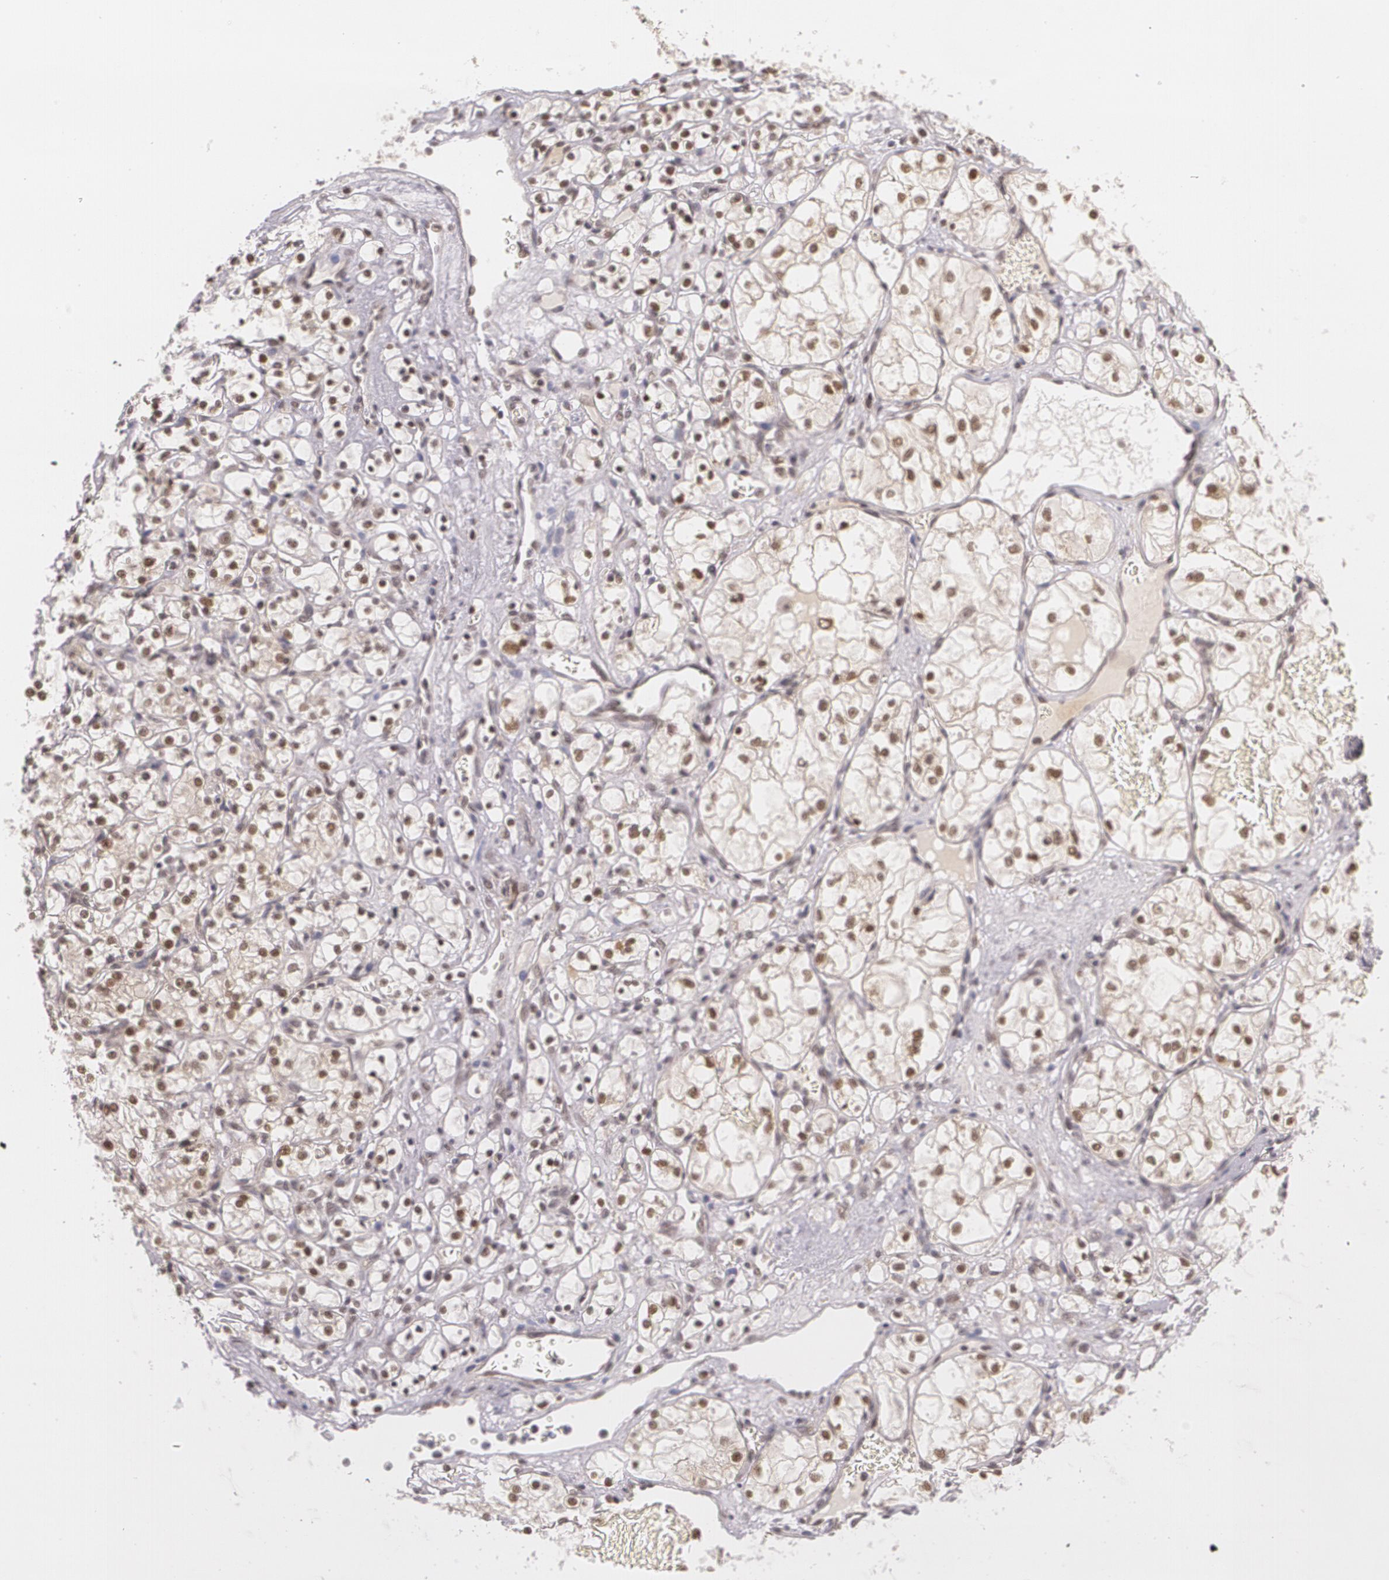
{"staining": {"intensity": "moderate", "quantity": "25%-75%", "location": "nuclear"}, "tissue": "renal cancer", "cell_type": "Tumor cells", "image_type": "cancer", "snomed": [{"axis": "morphology", "description": "Adenocarcinoma, NOS"}, {"axis": "topography", "description": "Kidney"}], "caption": "Tumor cells exhibit medium levels of moderate nuclear staining in approximately 25%-75% of cells in renal cancer (adenocarcinoma).", "gene": "ALX1", "patient": {"sex": "male", "age": 61}}